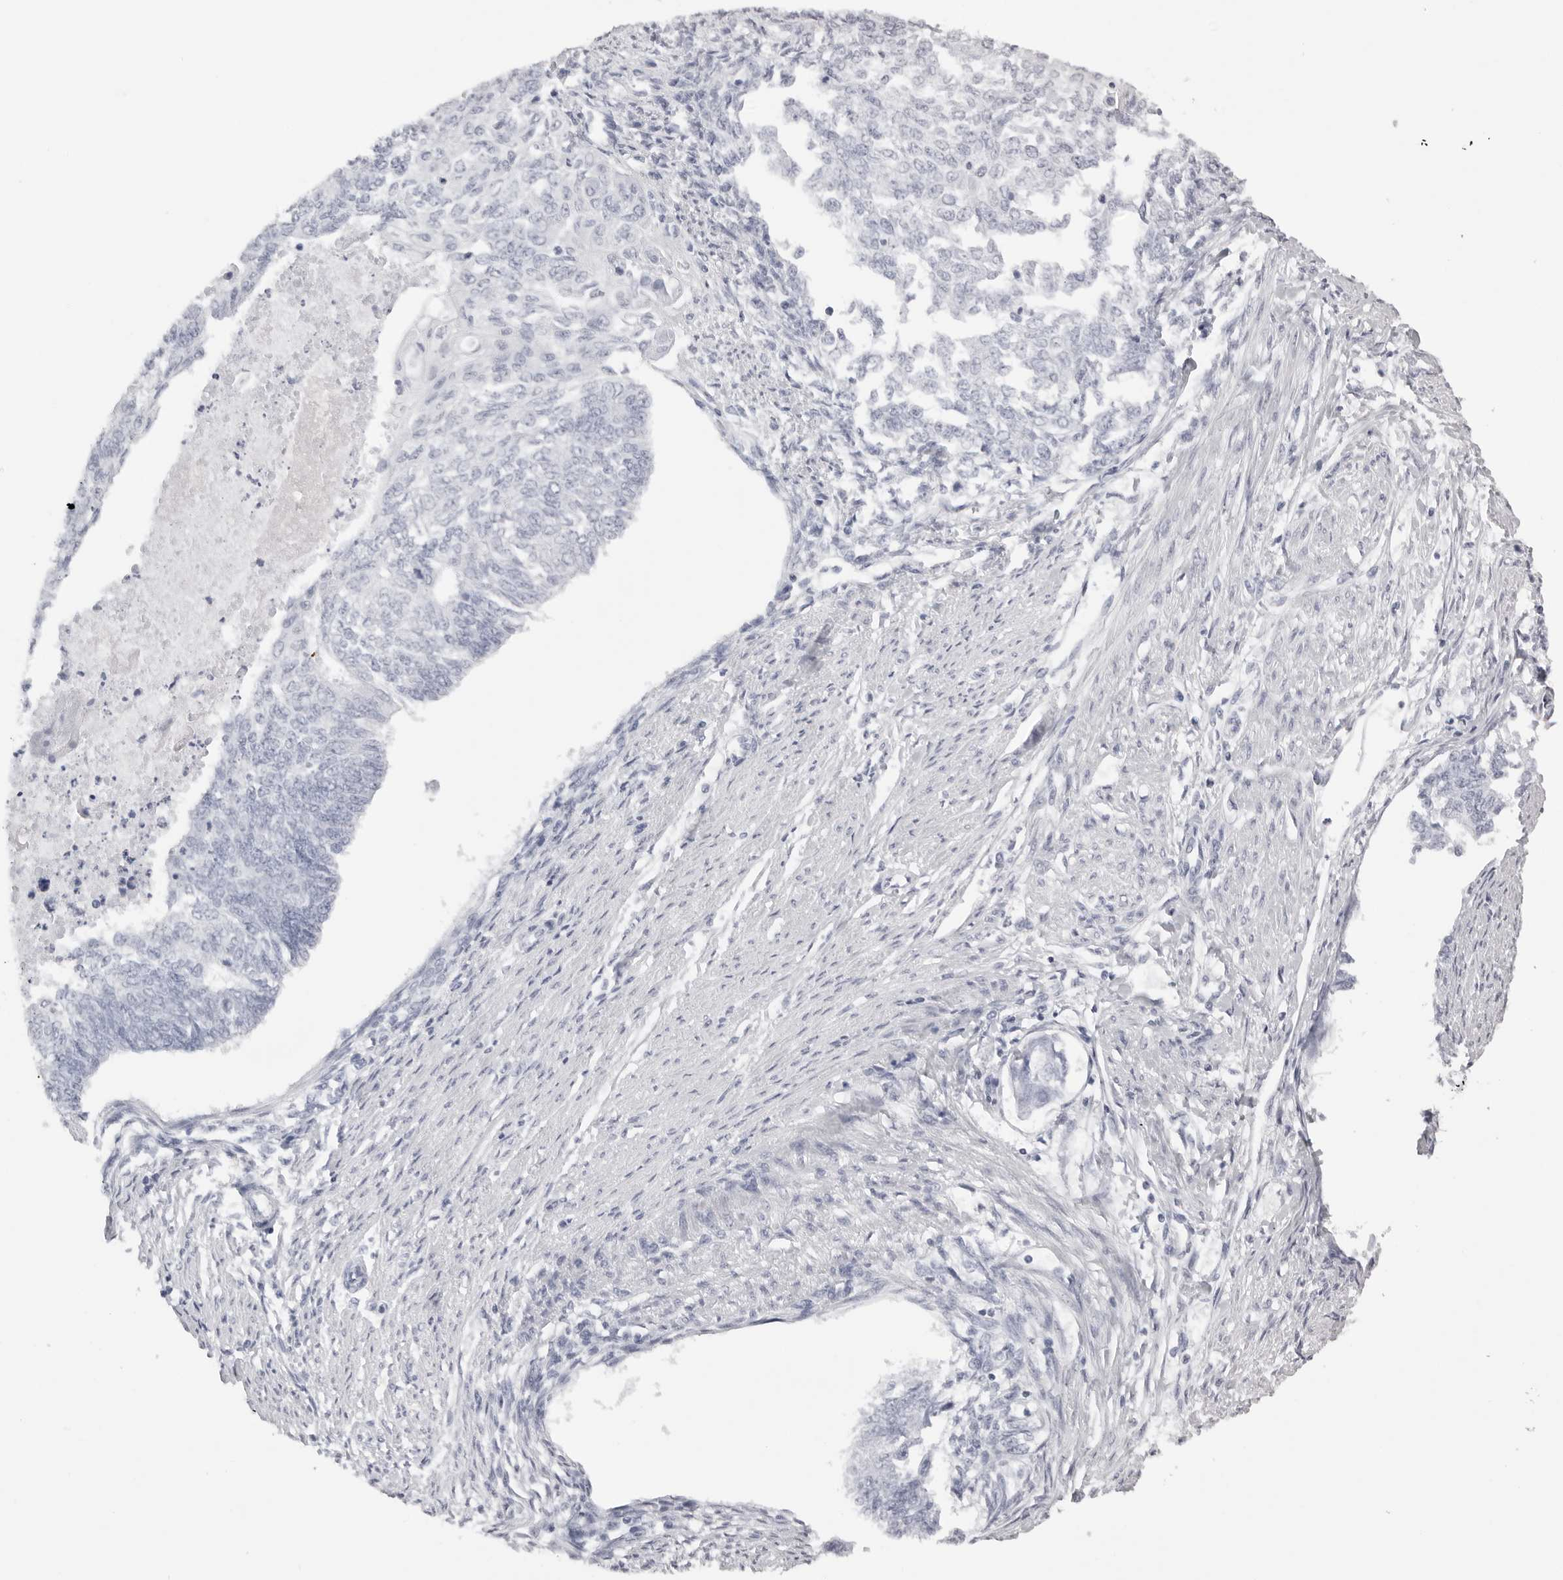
{"staining": {"intensity": "negative", "quantity": "none", "location": "none"}, "tissue": "endometrial cancer", "cell_type": "Tumor cells", "image_type": "cancer", "snomed": [{"axis": "morphology", "description": "Adenocarcinoma, NOS"}, {"axis": "topography", "description": "Endometrium"}], "caption": "Endometrial cancer (adenocarcinoma) was stained to show a protein in brown. There is no significant expression in tumor cells.", "gene": "RHO", "patient": {"sex": "female", "age": 32}}